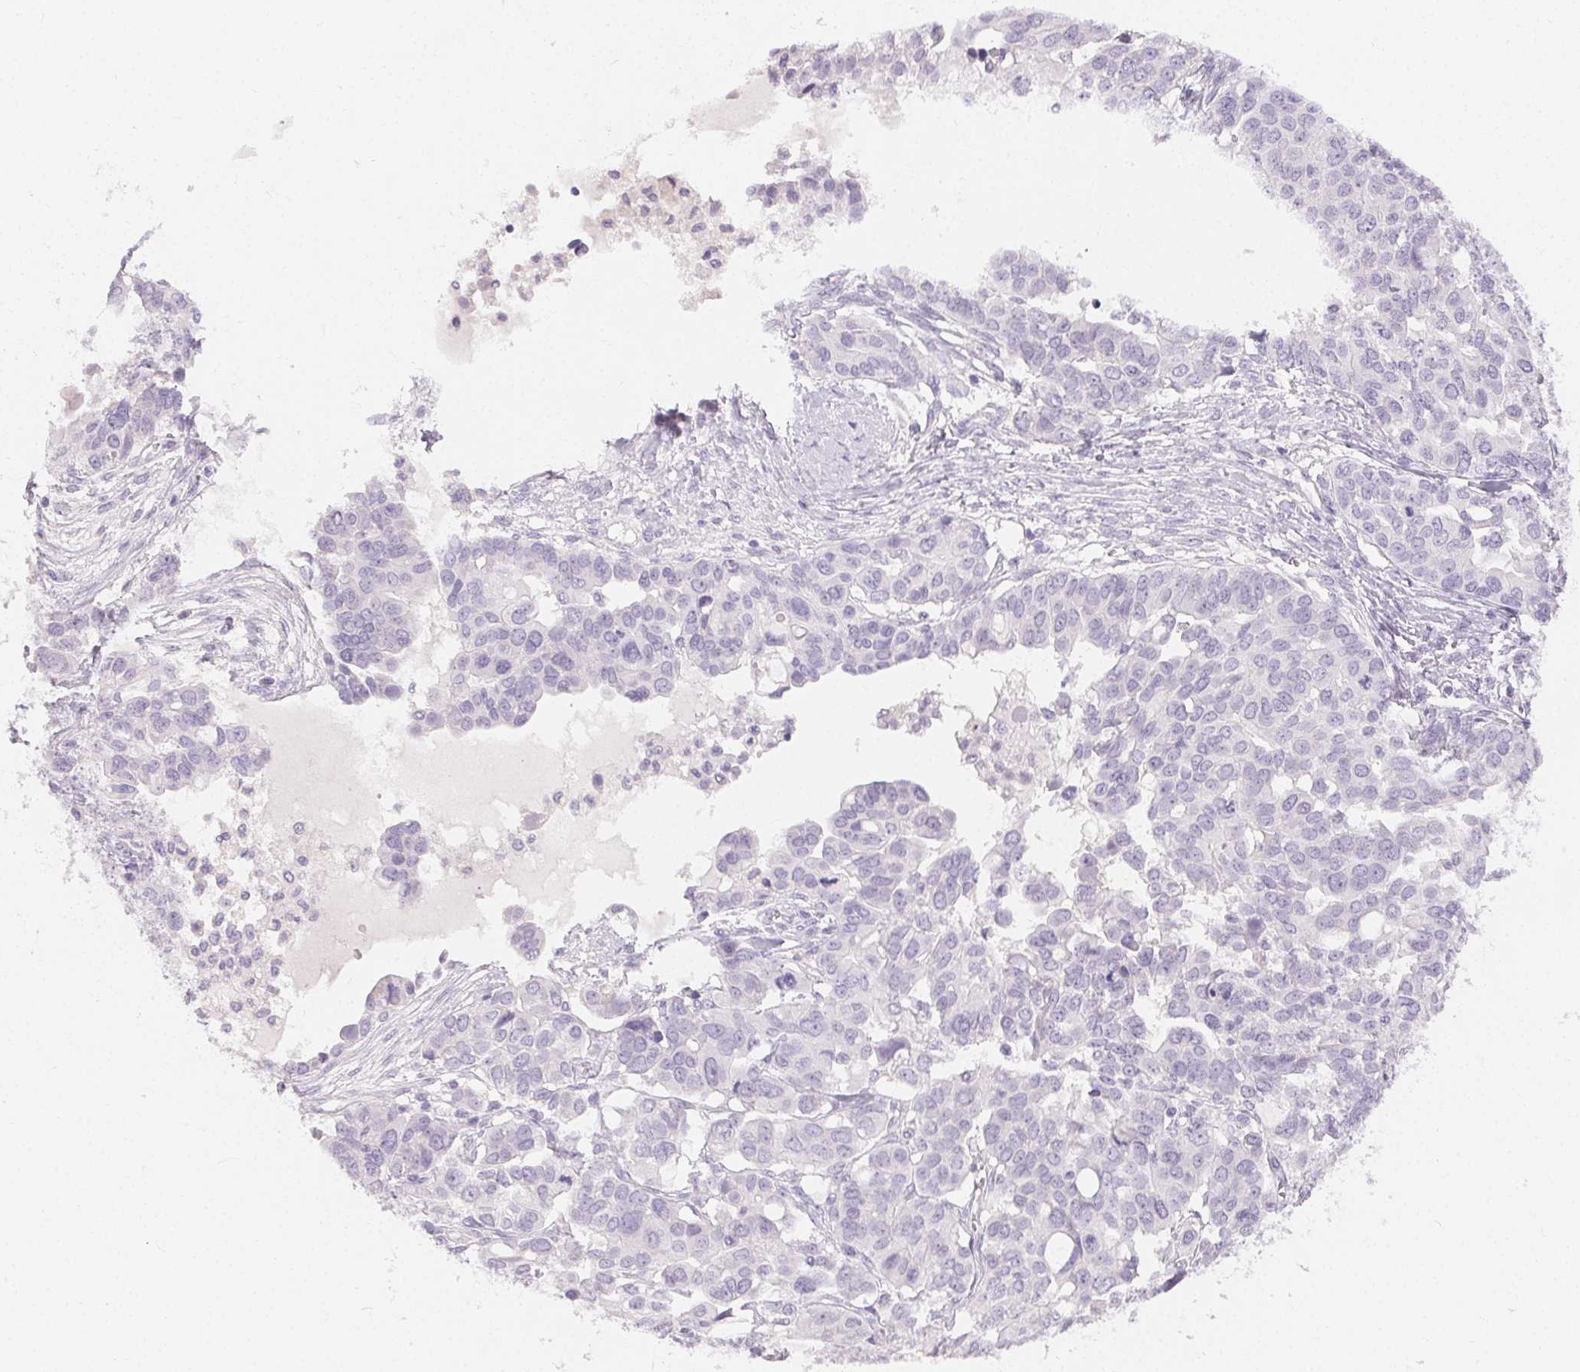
{"staining": {"intensity": "negative", "quantity": "none", "location": "none"}, "tissue": "ovarian cancer", "cell_type": "Tumor cells", "image_type": "cancer", "snomed": [{"axis": "morphology", "description": "Carcinoma, endometroid"}, {"axis": "topography", "description": "Ovary"}], "caption": "Tumor cells are negative for protein expression in human ovarian cancer (endometroid carcinoma).", "gene": "MIOX", "patient": {"sex": "female", "age": 78}}